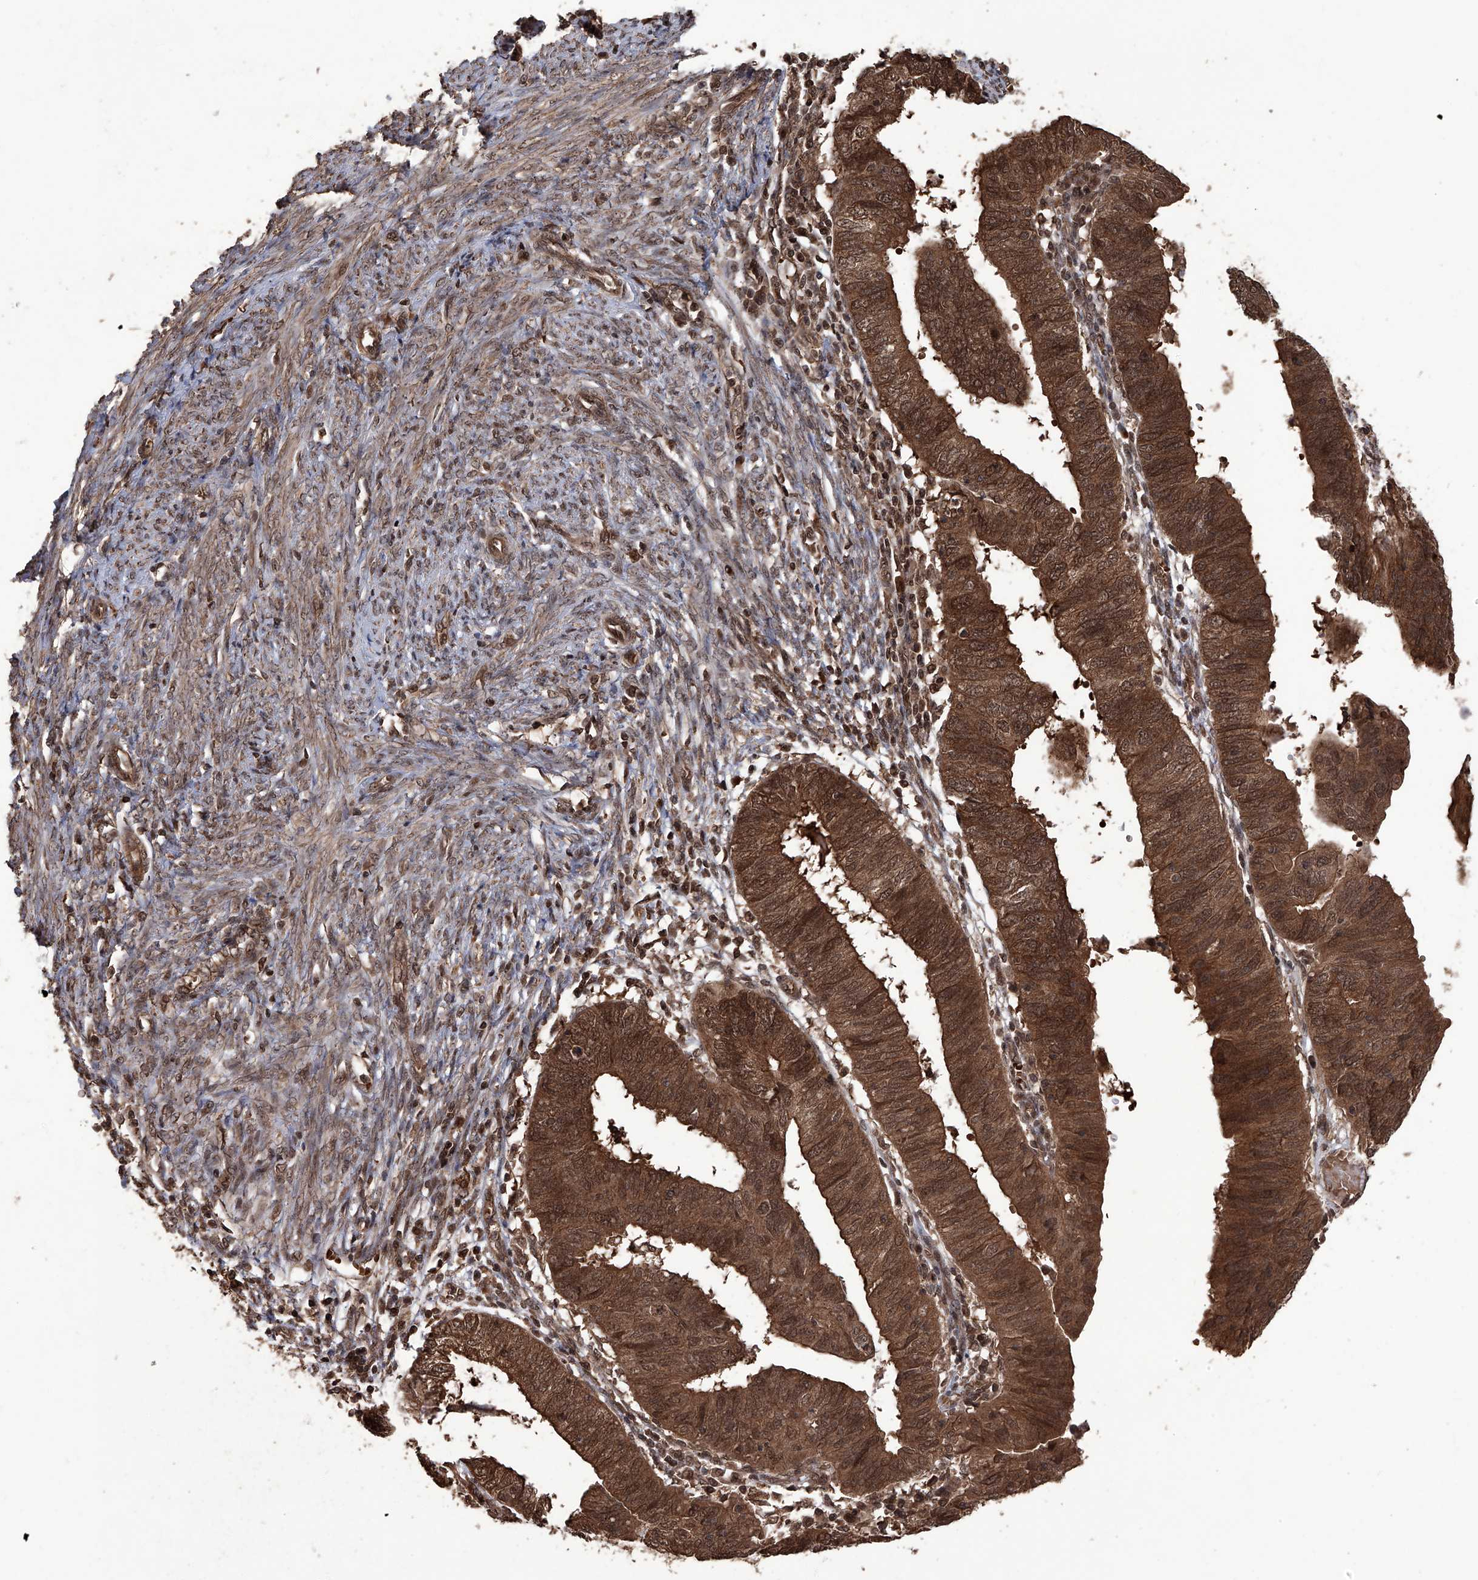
{"staining": {"intensity": "strong", "quantity": ">75%", "location": "cytoplasmic/membranous,nuclear"}, "tissue": "endometrial cancer", "cell_type": "Tumor cells", "image_type": "cancer", "snomed": [{"axis": "morphology", "description": "Adenocarcinoma, NOS"}, {"axis": "topography", "description": "Uterus"}], "caption": "This is an image of immunohistochemistry staining of endometrial cancer, which shows strong staining in the cytoplasmic/membranous and nuclear of tumor cells.", "gene": "LYSMD4", "patient": {"sex": "female", "age": 77}}